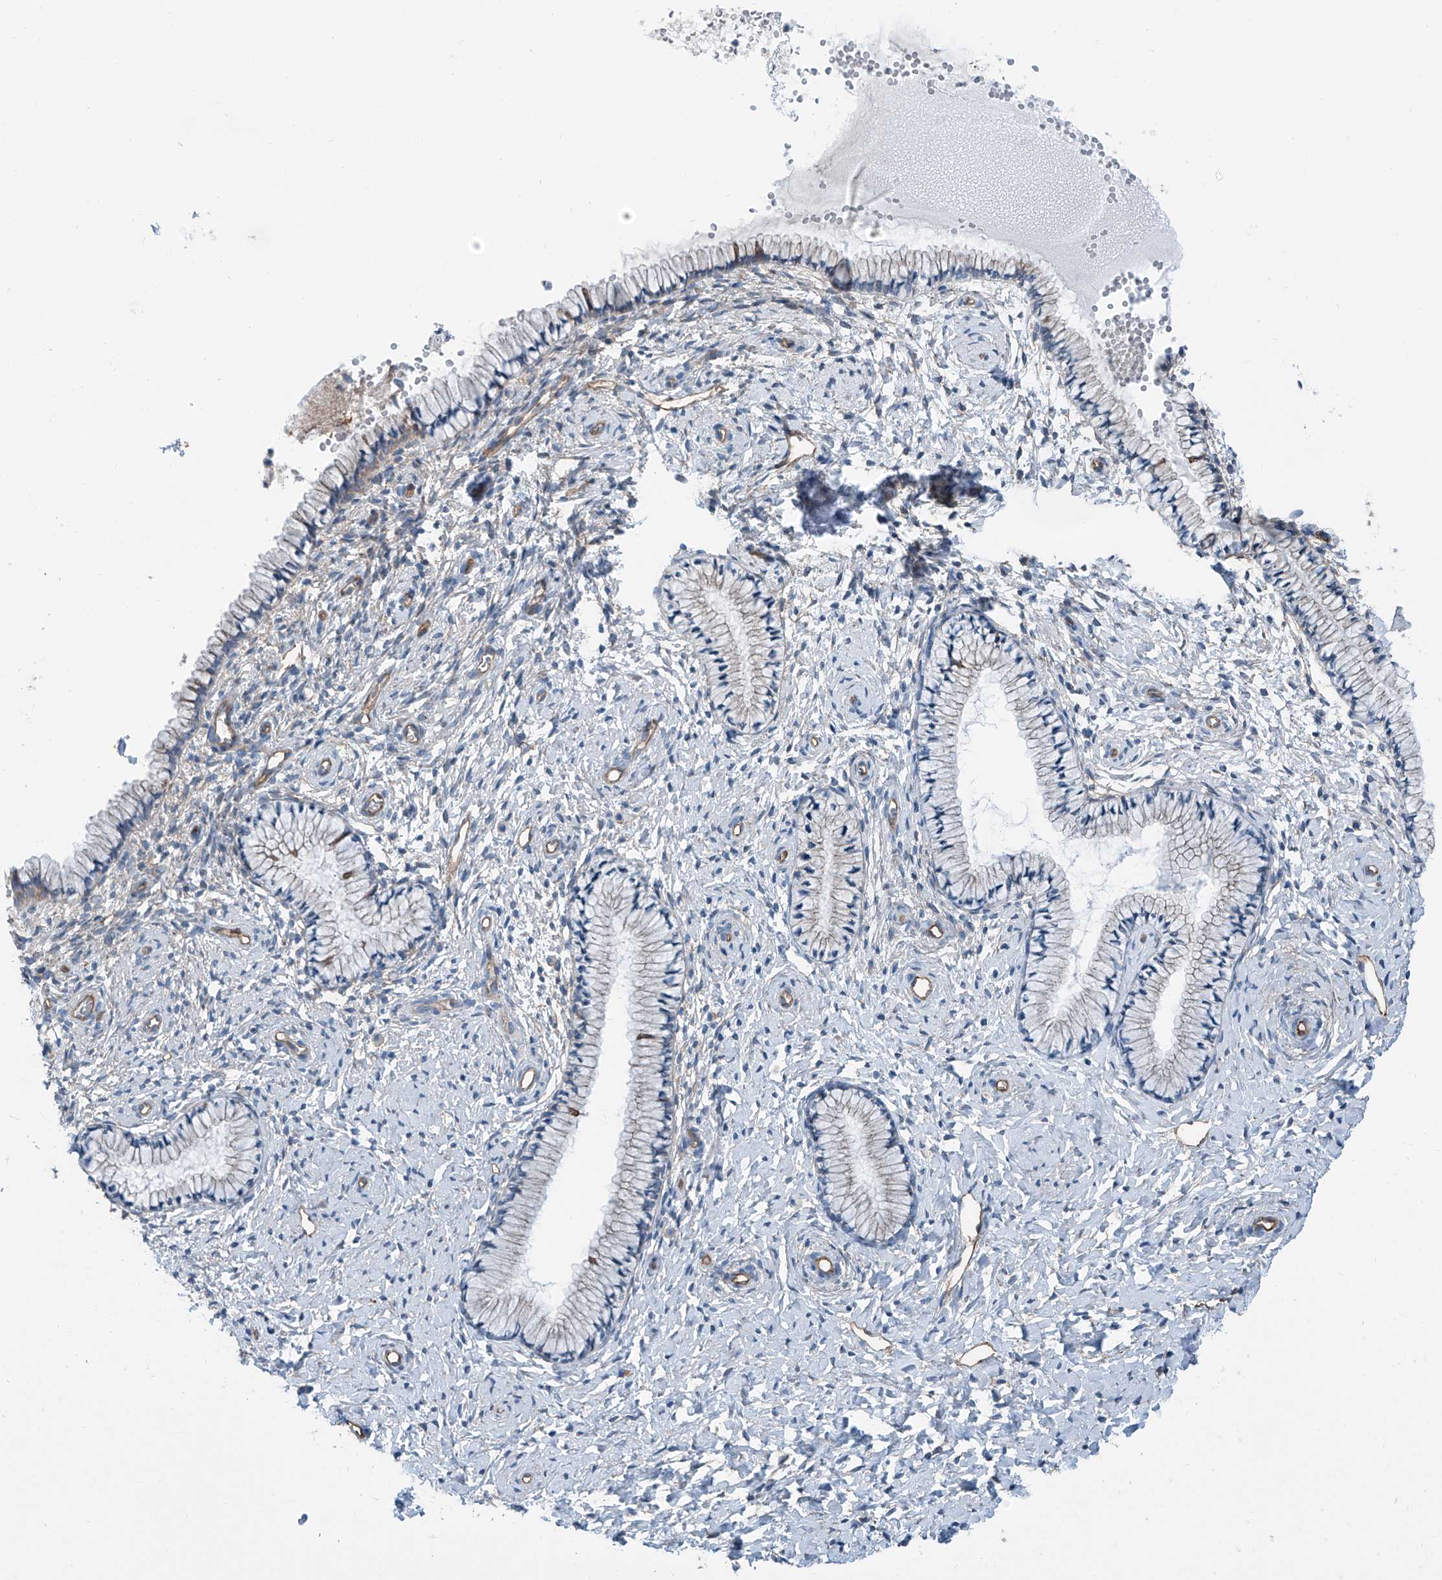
{"staining": {"intensity": "weak", "quantity": "<25%", "location": "cytoplasmic/membranous"}, "tissue": "cervix", "cell_type": "Glandular cells", "image_type": "normal", "snomed": [{"axis": "morphology", "description": "Normal tissue, NOS"}, {"axis": "topography", "description": "Cervix"}], "caption": "Glandular cells are negative for protein expression in benign human cervix. The staining was performed using DAB (3,3'-diaminobenzidine) to visualize the protein expression in brown, while the nuclei were stained in blue with hematoxylin (Magnification: 20x).", "gene": "THEMIS2", "patient": {"sex": "female", "age": 33}}